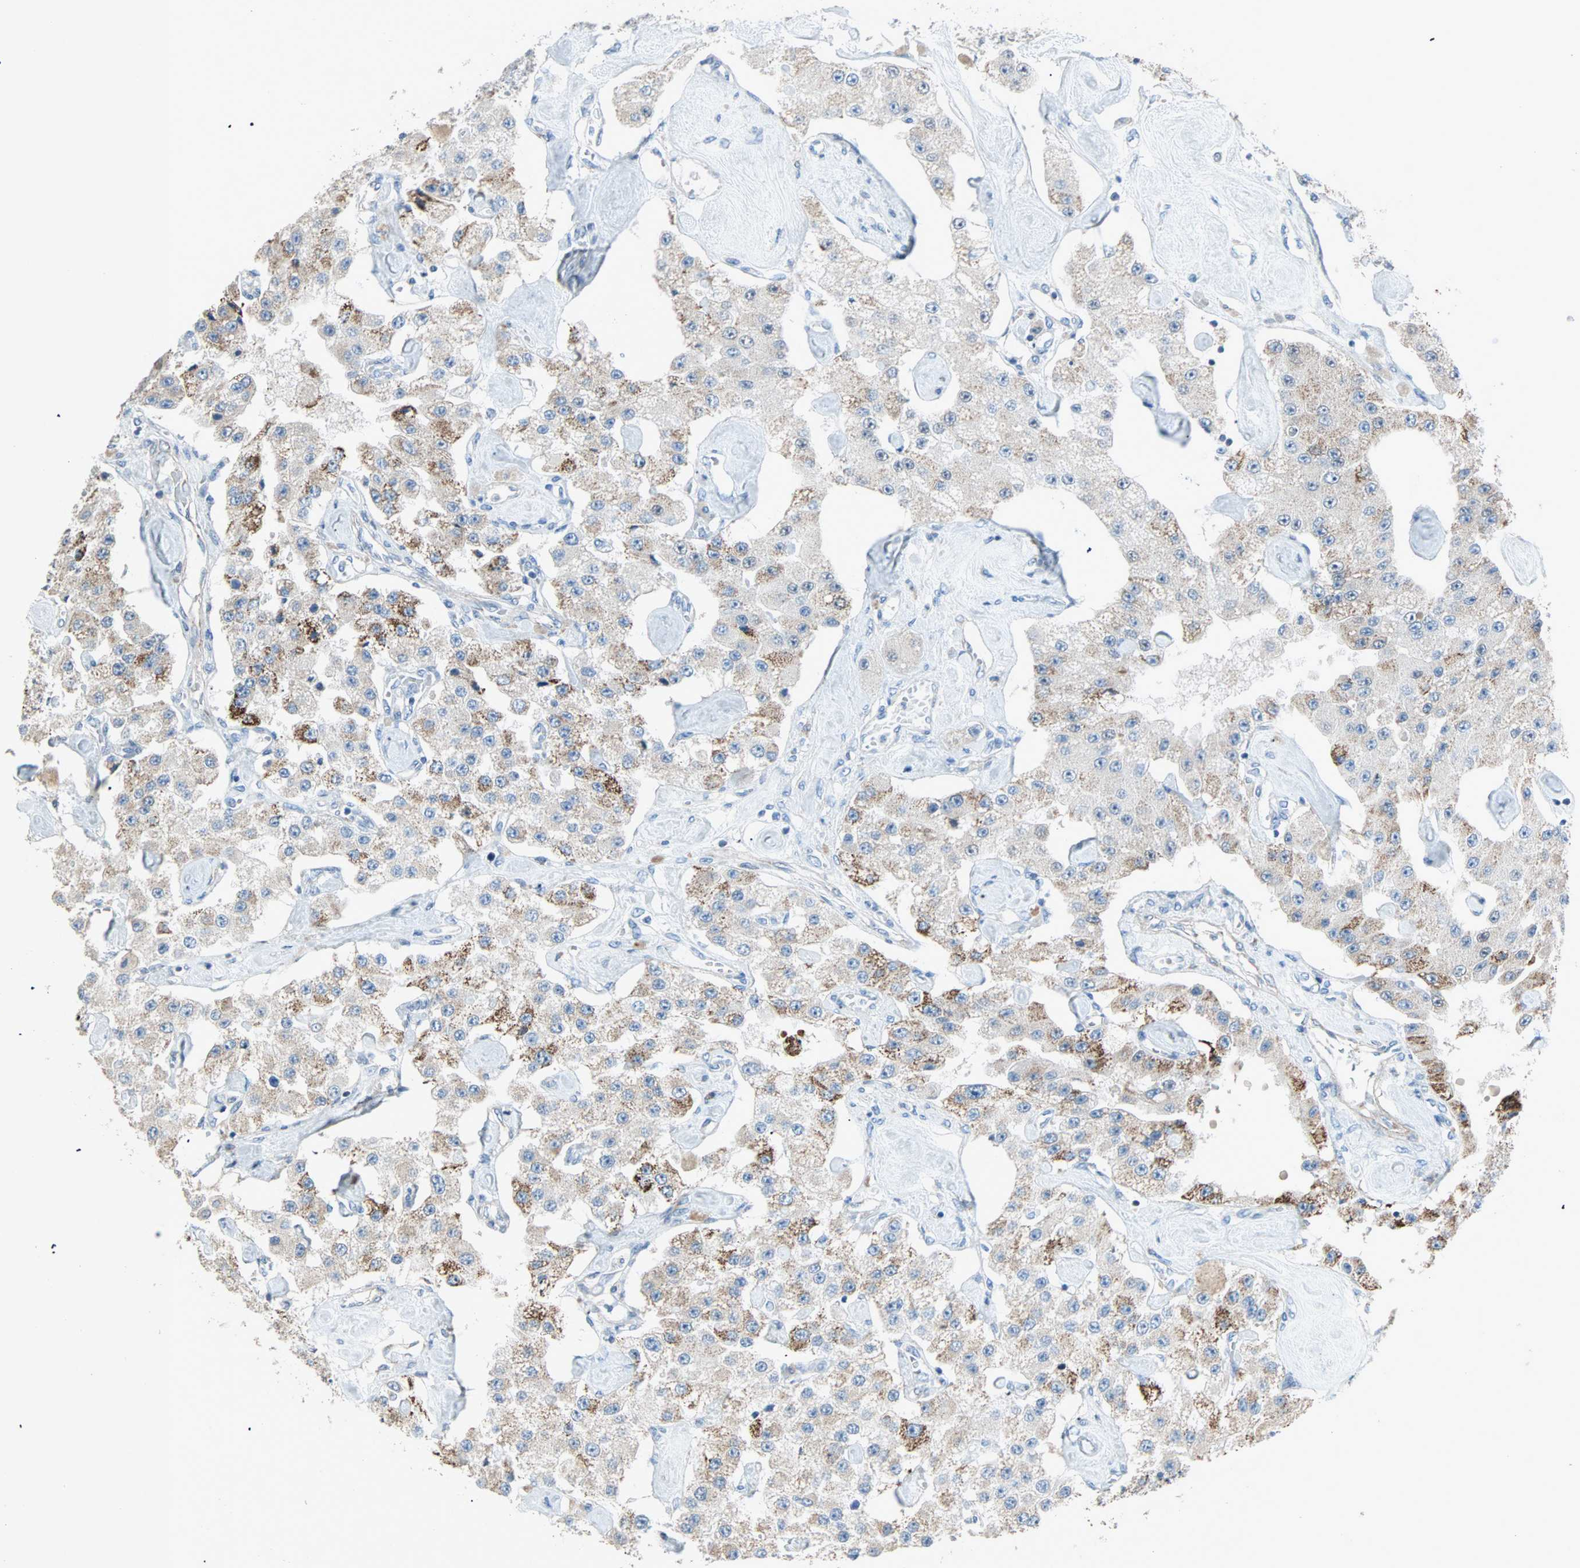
{"staining": {"intensity": "strong", "quantity": "<25%", "location": "cytoplasmic/membranous"}, "tissue": "carcinoid", "cell_type": "Tumor cells", "image_type": "cancer", "snomed": [{"axis": "morphology", "description": "Carcinoid, malignant, NOS"}, {"axis": "topography", "description": "Pancreas"}], "caption": "Immunohistochemistry staining of carcinoid, which shows medium levels of strong cytoplasmic/membranous expression in approximately <25% of tumor cells indicating strong cytoplasmic/membranous protein staining. The staining was performed using DAB (brown) for protein detection and nuclei were counterstained in hematoxylin (blue).", "gene": "ACVRL1", "patient": {"sex": "male", "age": 41}}